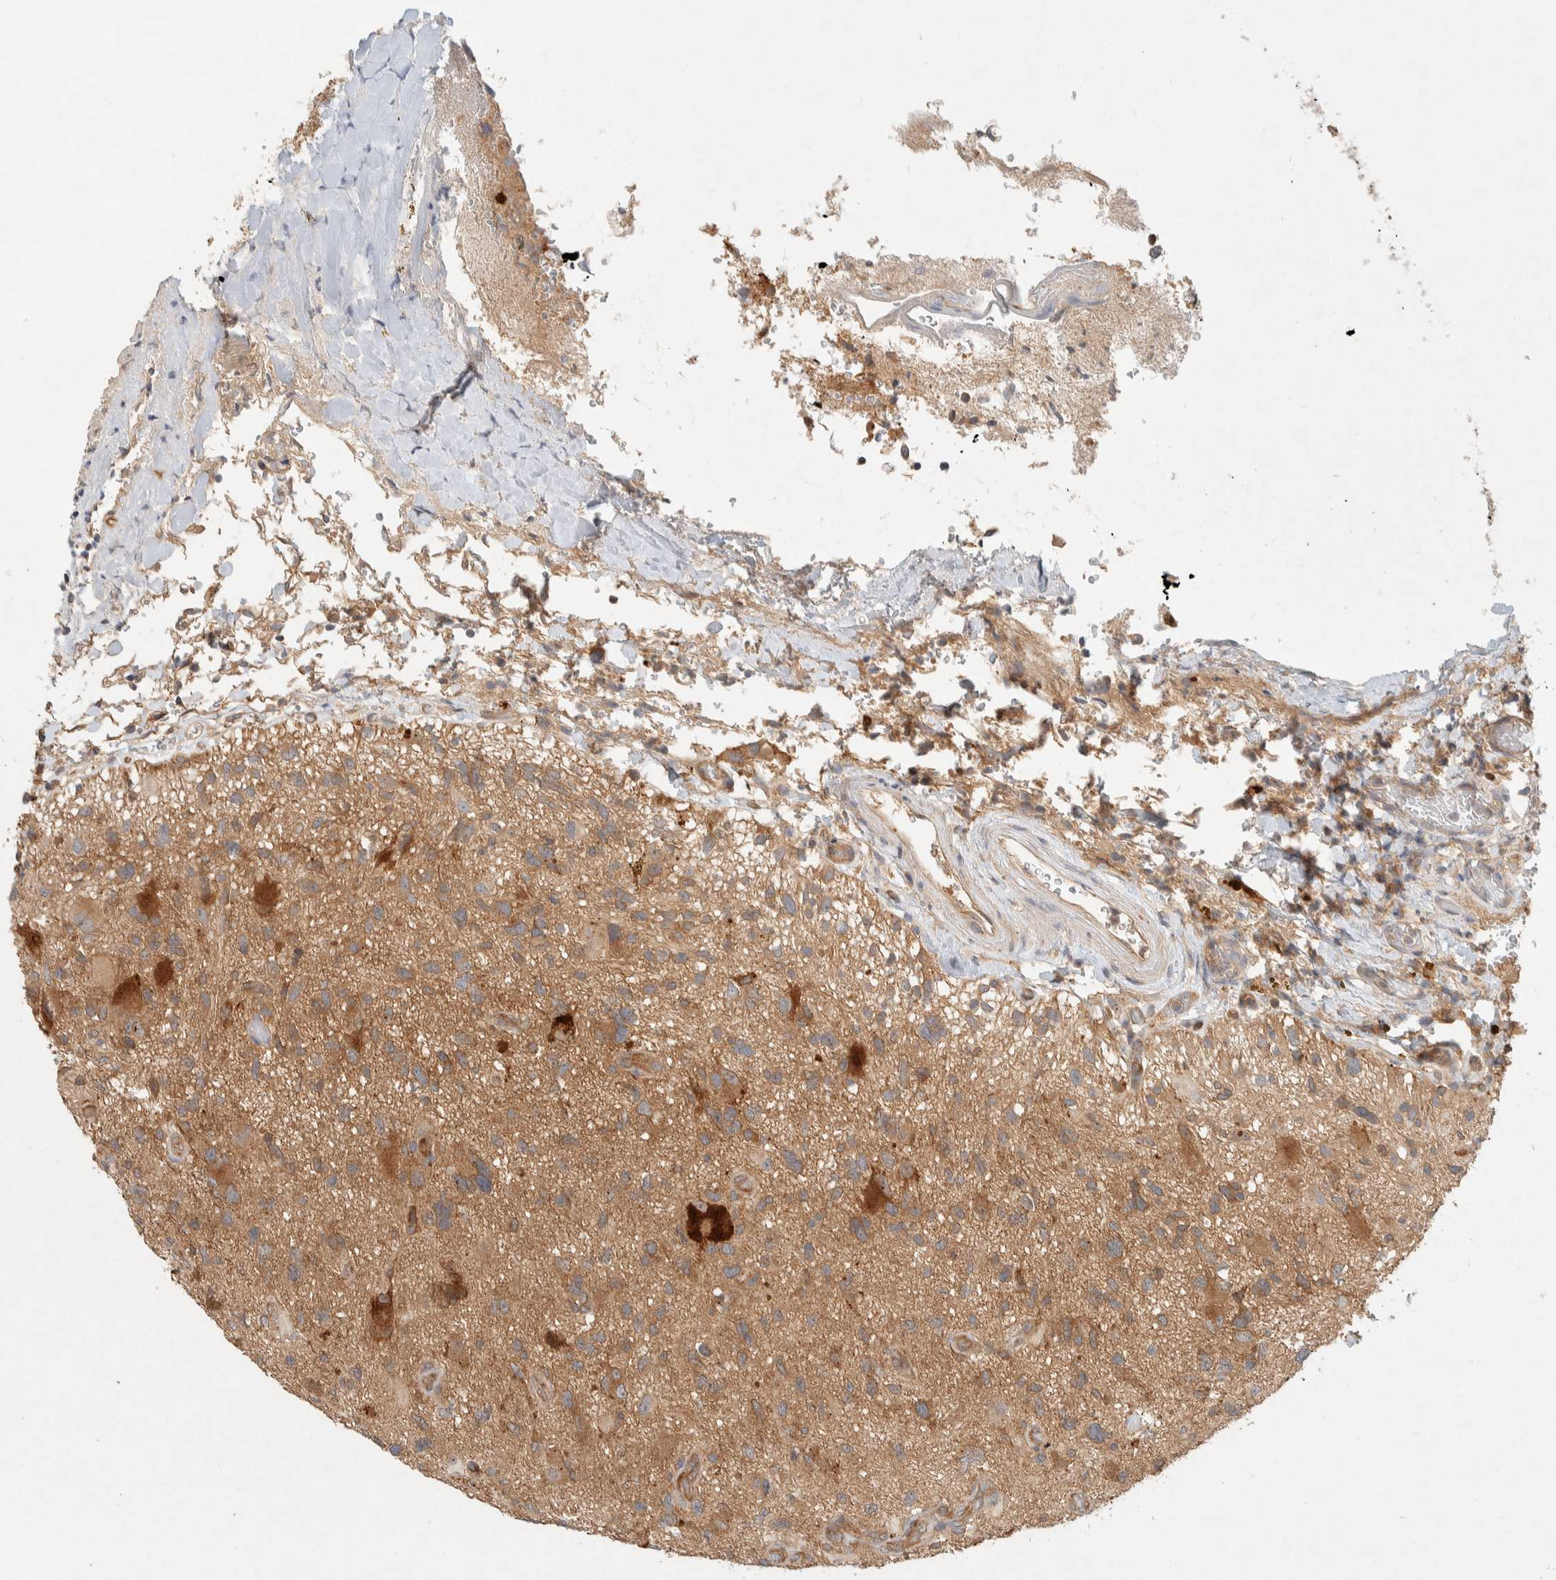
{"staining": {"intensity": "moderate", "quantity": ">75%", "location": "cytoplasmic/membranous"}, "tissue": "glioma", "cell_type": "Tumor cells", "image_type": "cancer", "snomed": [{"axis": "morphology", "description": "Glioma, malignant, High grade"}, {"axis": "topography", "description": "Brain"}], "caption": "Protein expression analysis of human malignant high-grade glioma reveals moderate cytoplasmic/membranous staining in about >75% of tumor cells.", "gene": "PXK", "patient": {"sex": "male", "age": 33}}